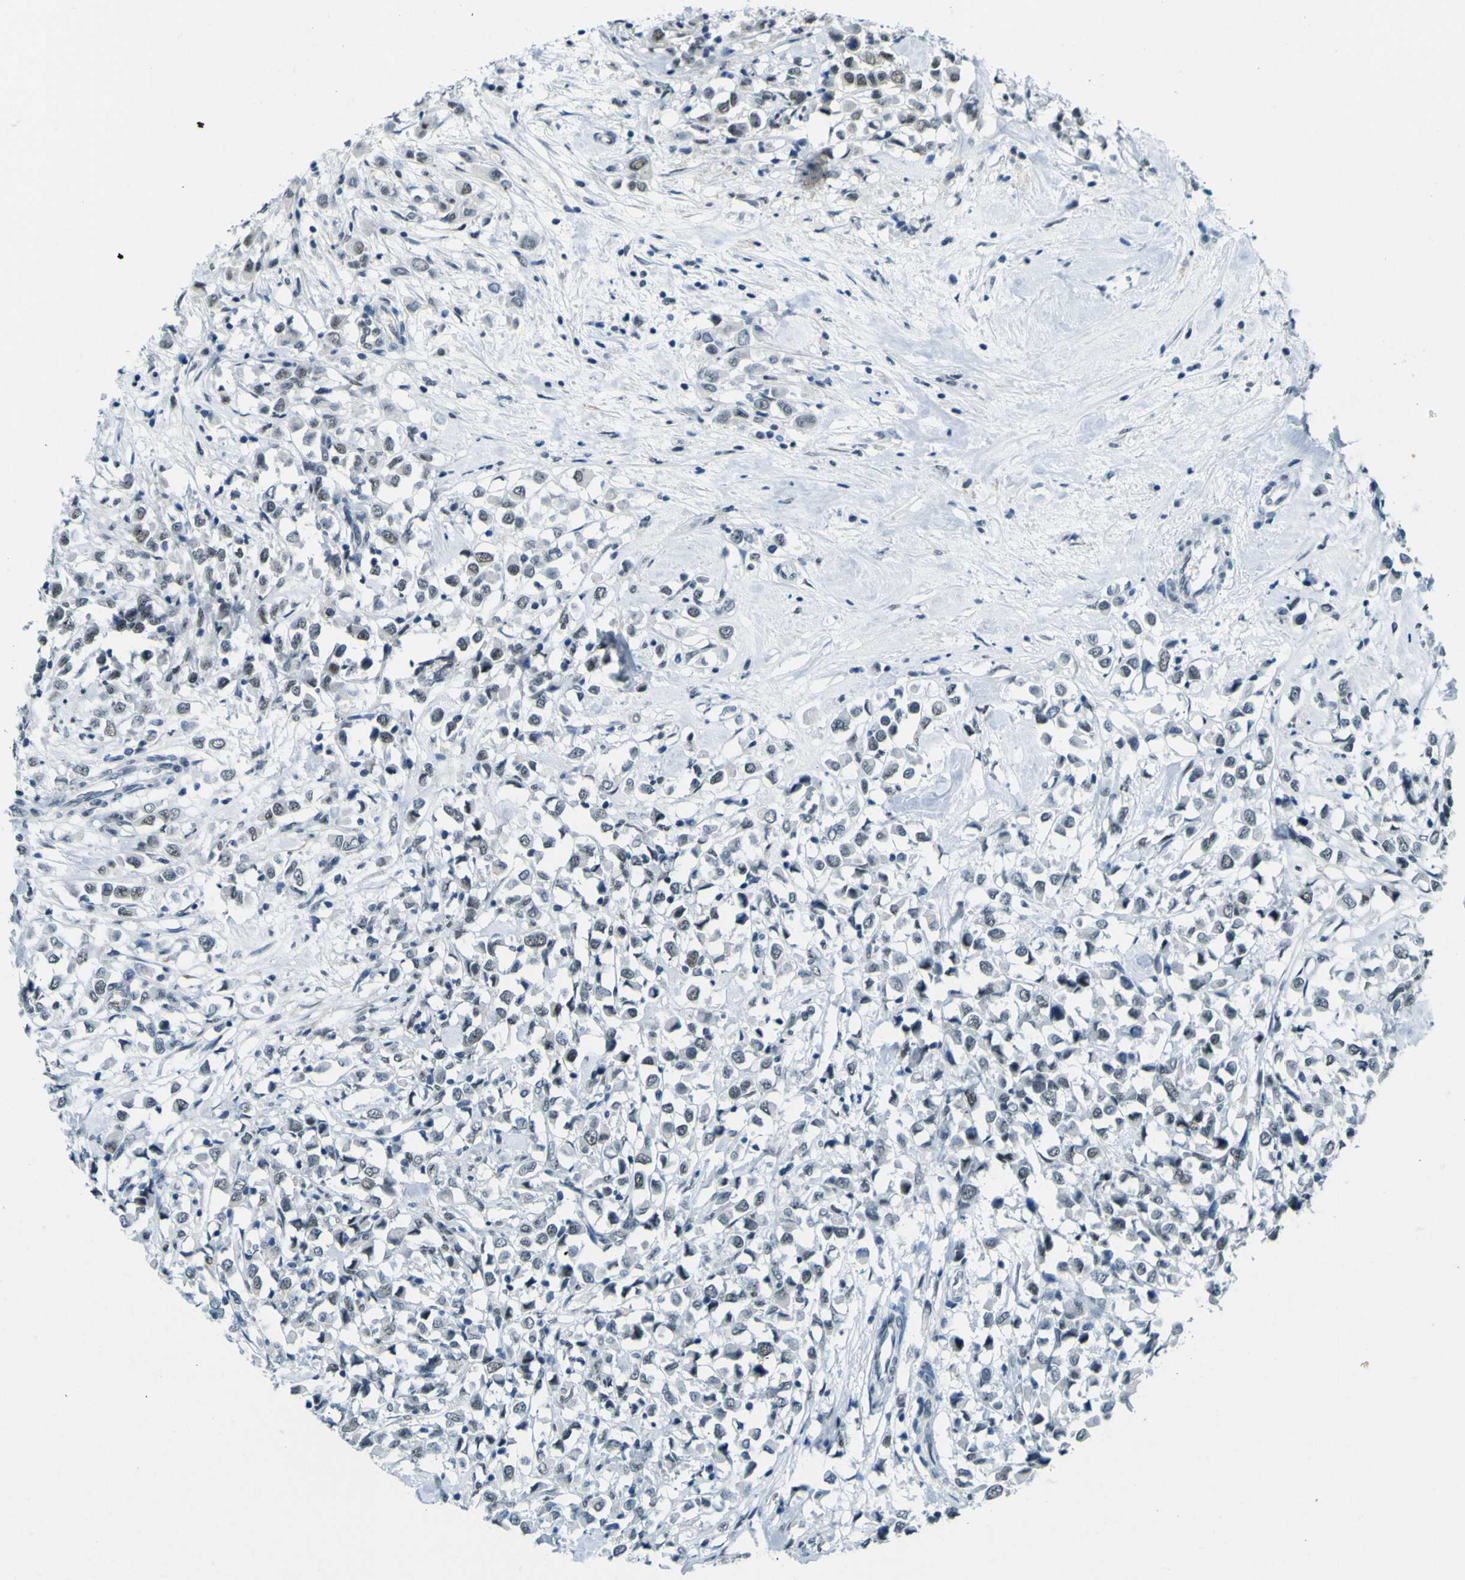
{"staining": {"intensity": "weak", "quantity": "<25%", "location": "nuclear"}, "tissue": "breast cancer", "cell_type": "Tumor cells", "image_type": "cancer", "snomed": [{"axis": "morphology", "description": "Duct carcinoma"}, {"axis": "topography", "description": "Breast"}], "caption": "High power microscopy image of an IHC histopathology image of breast intraductal carcinoma, revealing no significant staining in tumor cells.", "gene": "CEBPG", "patient": {"sex": "female", "age": 61}}